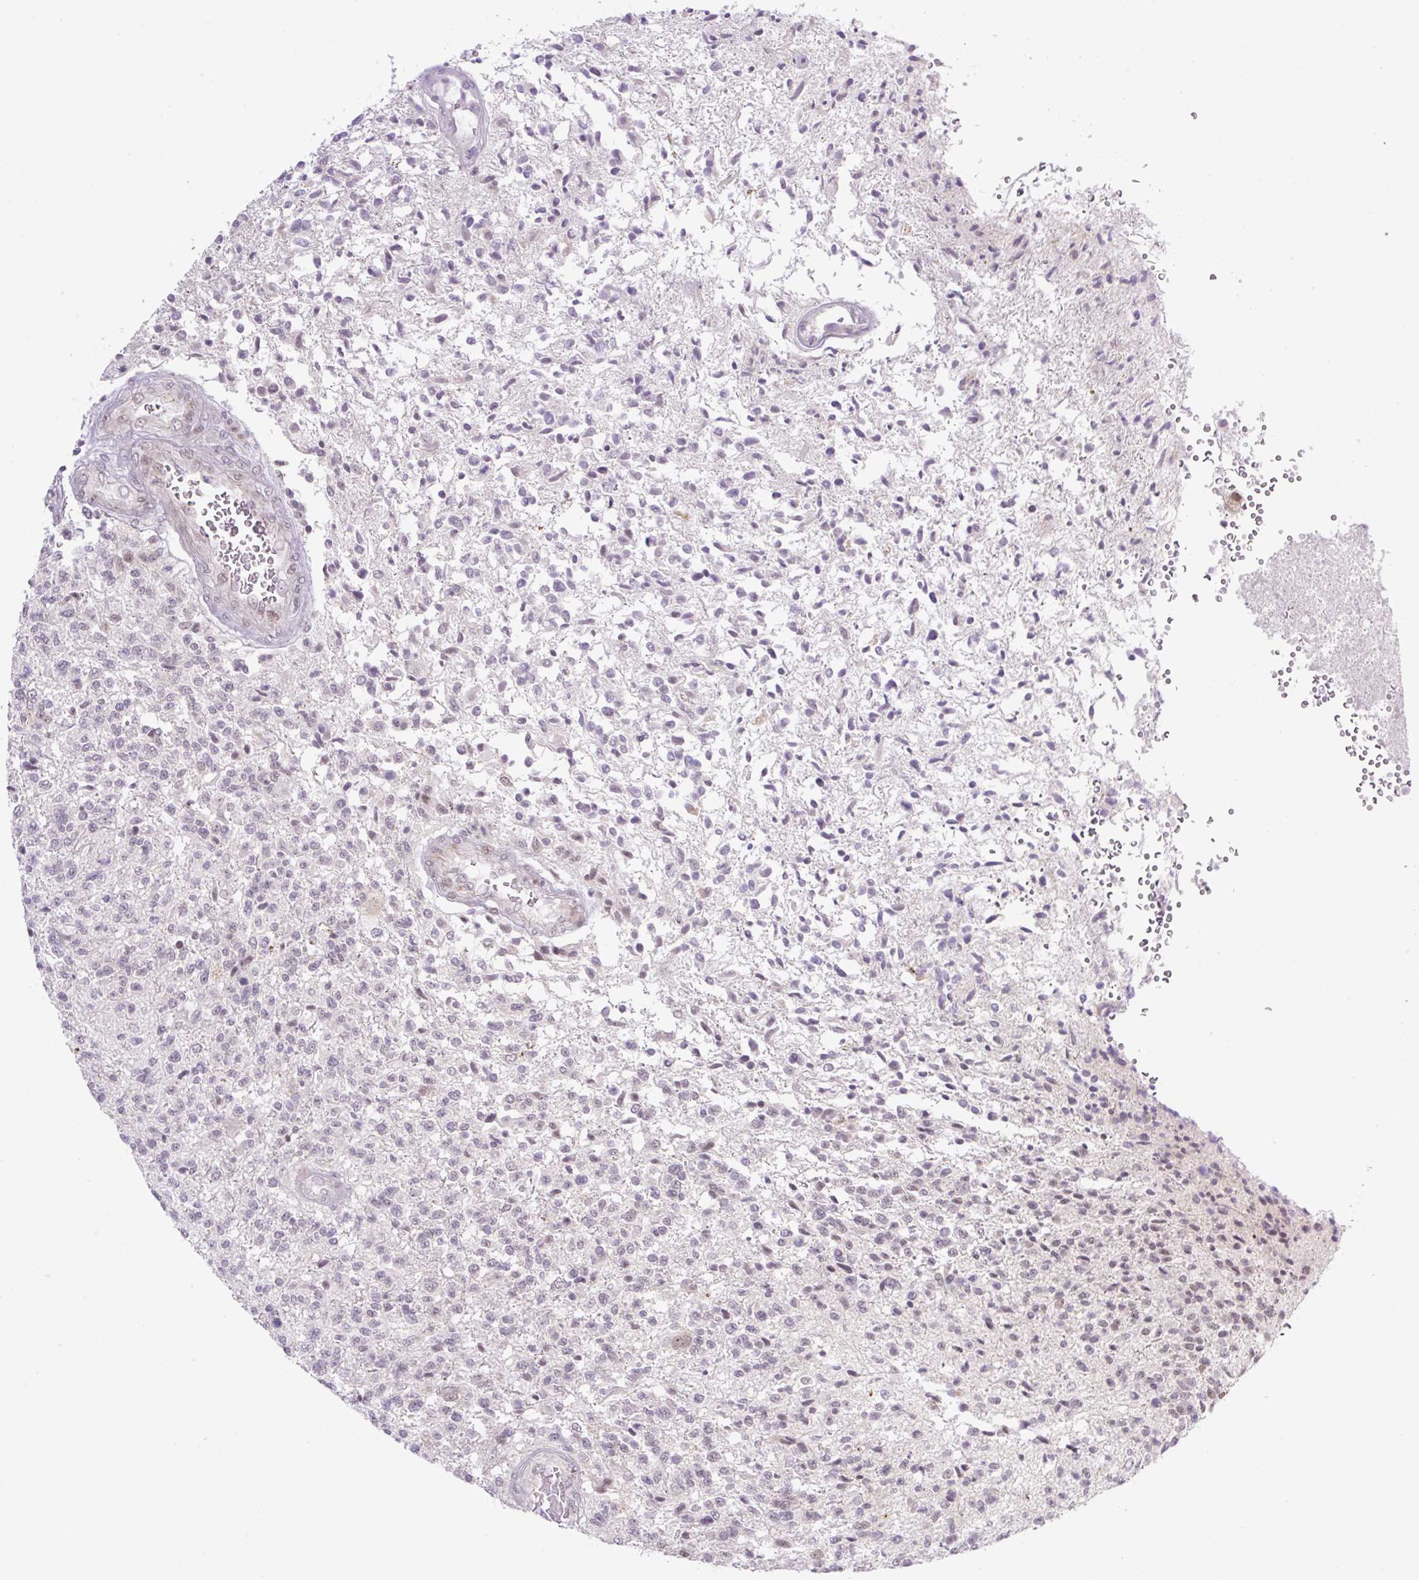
{"staining": {"intensity": "weak", "quantity": "<25%", "location": "nuclear"}, "tissue": "glioma", "cell_type": "Tumor cells", "image_type": "cancer", "snomed": [{"axis": "morphology", "description": "Glioma, malignant, High grade"}, {"axis": "topography", "description": "Brain"}], "caption": "An immunohistochemistry (IHC) photomicrograph of malignant high-grade glioma is shown. There is no staining in tumor cells of malignant high-grade glioma.", "gene": "ICE1", "patient": {"sex": "male", "age": 56}}